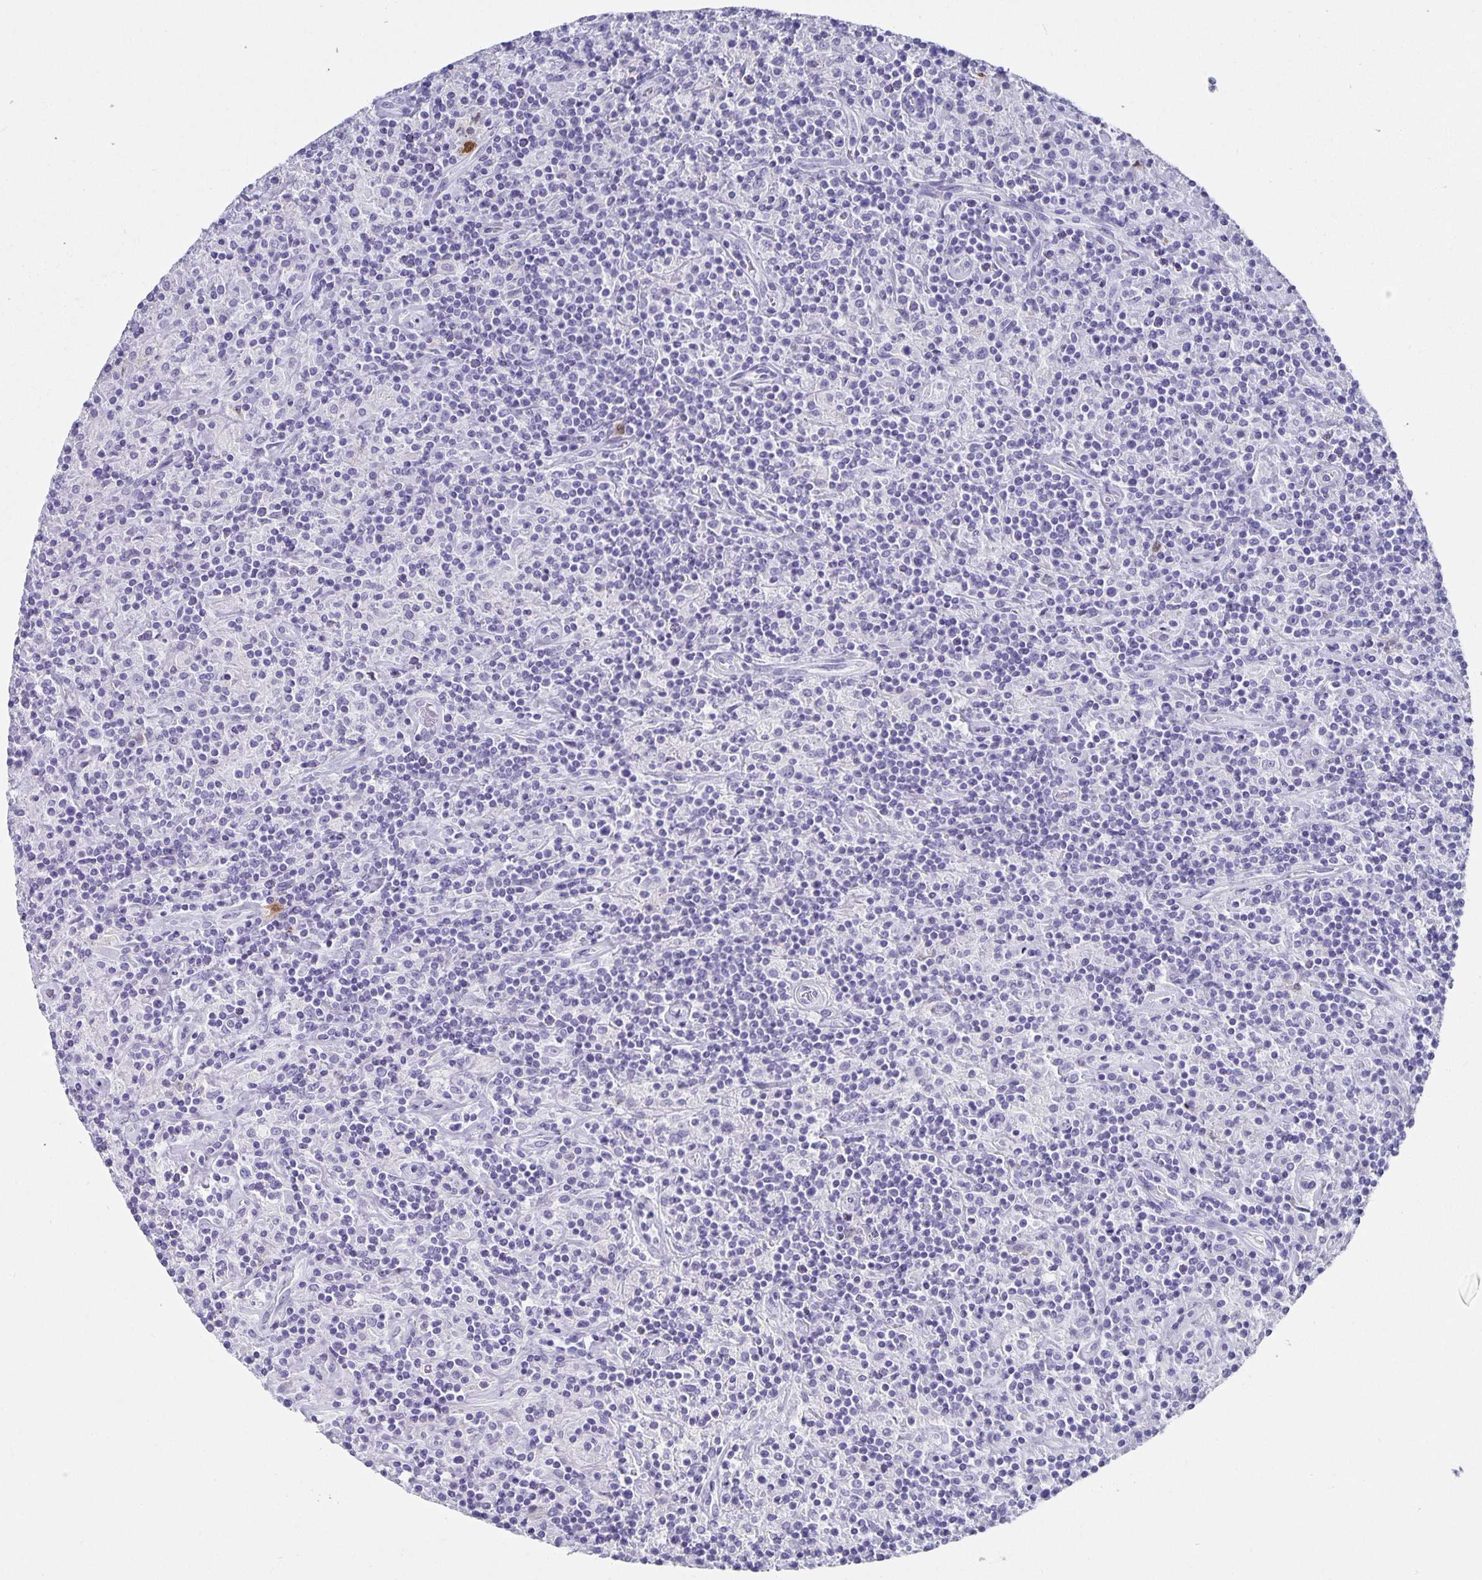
{"staining": {"intensity": "negative", "quantity": "none", "location": "none"}, "tissue": "lymphoma", "cell_type": "Tumor cells", "image_type": "cancer", "snomed": [{"axis": "morphology", "description": "Hodgkin's disease, NOS"}, {"axis": "topography", "description": "Lymph node"}], "caption": "High magnification brightfield microscopy of Hodgkin's disease stained with DAB (3,3'-diaminobenzidine) (brown) and counterstained with hematoxylin (blue): tumor cells show no significant positivity.", "gene": "CHGA", "patient": {"sex": "male", "age": 70}}